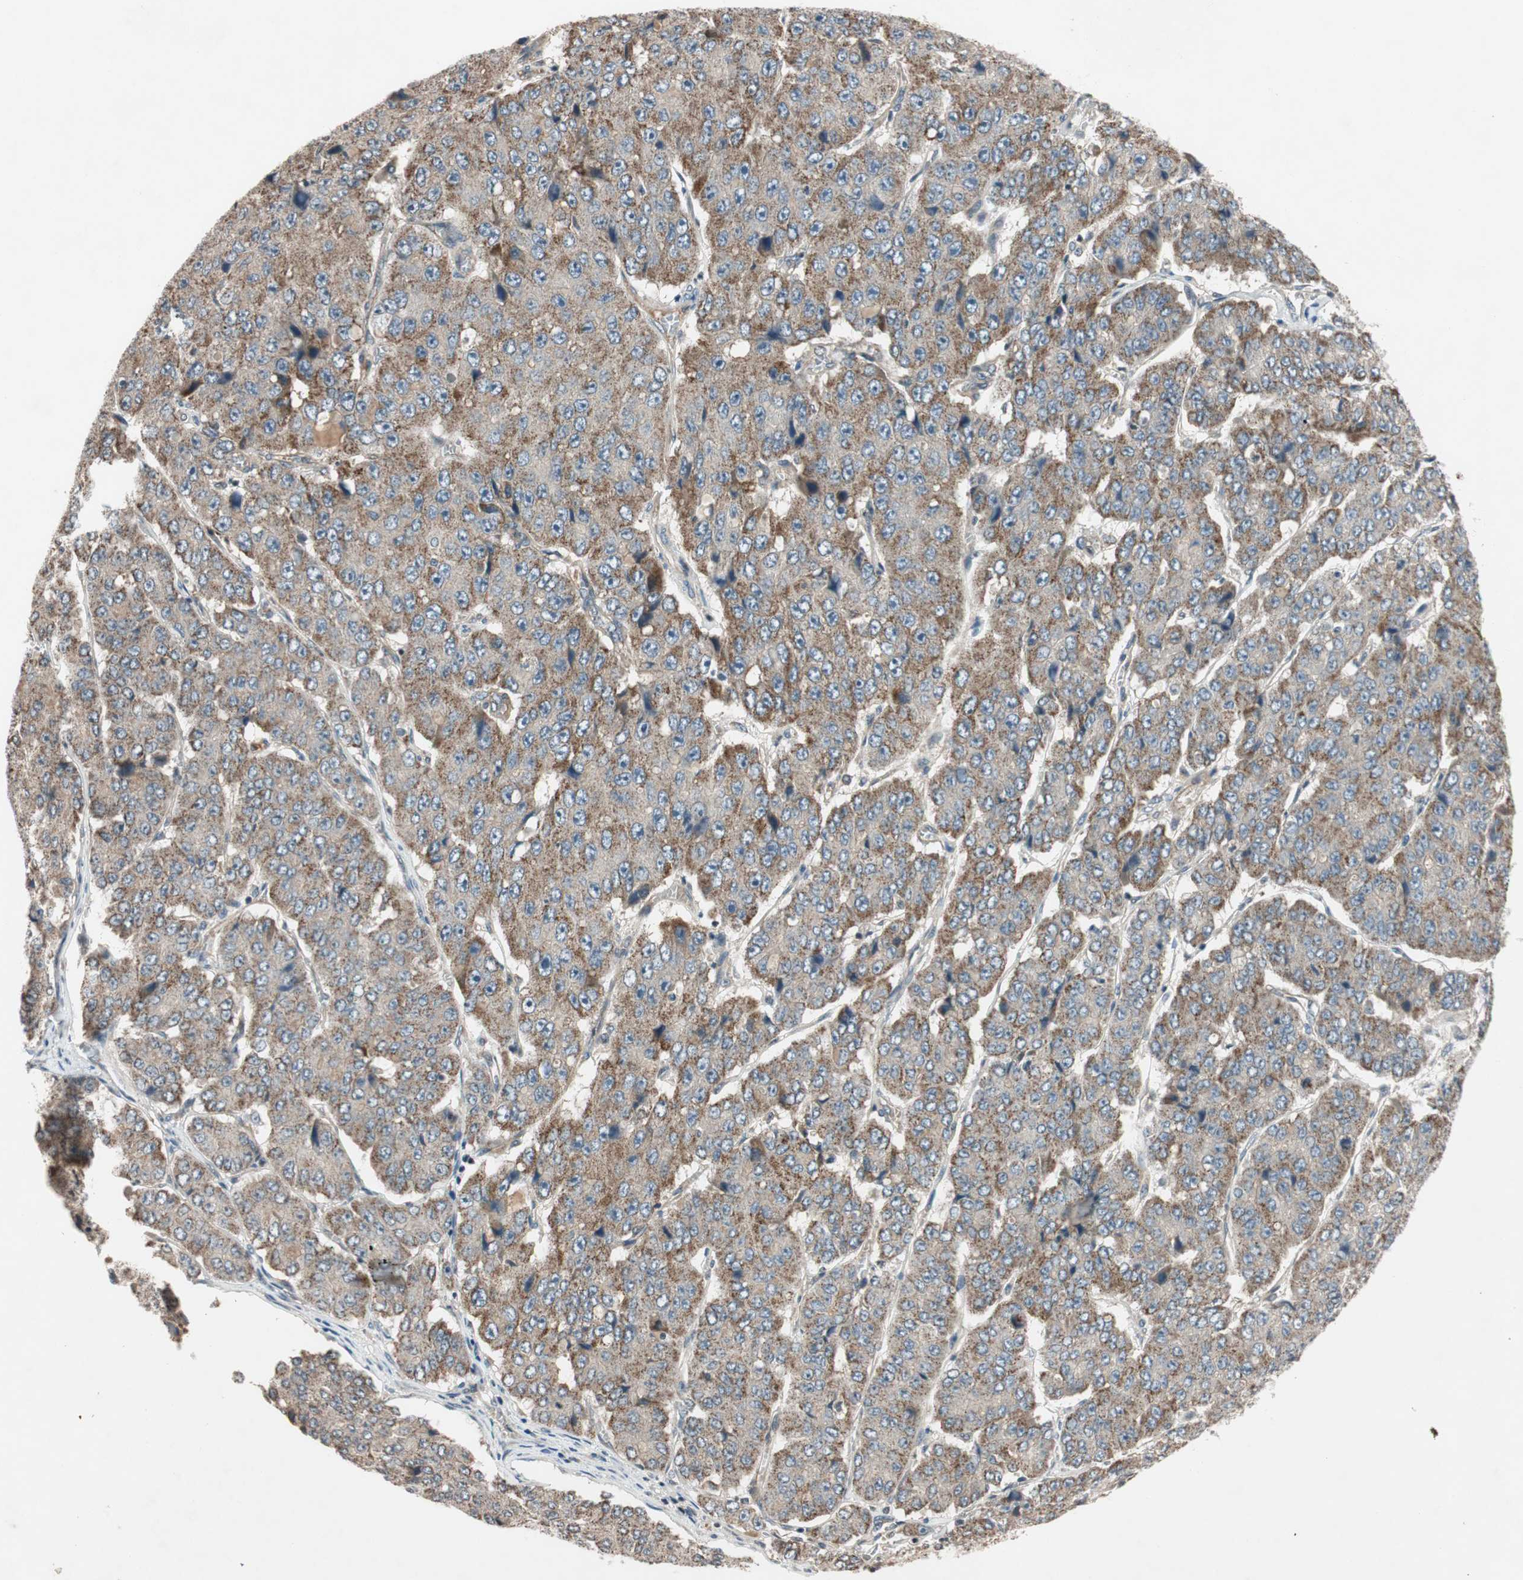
{"staining": {"intensity": "moderate", "quantity": "25%-75%", "location": "cytoplasmic/membranous"}, "tissue": "pancreatic cancer", "cell_type": "Tumor cells", "image_type": "cancer", "snomed": [{"axis": "morphology", "description": "Adenocarcinoma, NOS"}, {"axis": "topography", "description": "Pancreas"}], "caption": "Pancreatic cancer (adenocarcinoma) stained with a brown dye shows moderate cytoplasmic/membranous positive expression in approximately 25%-75% of tumor cells.", "gene": "GCLM", "patient": {"sex": "male", "age": 50}}